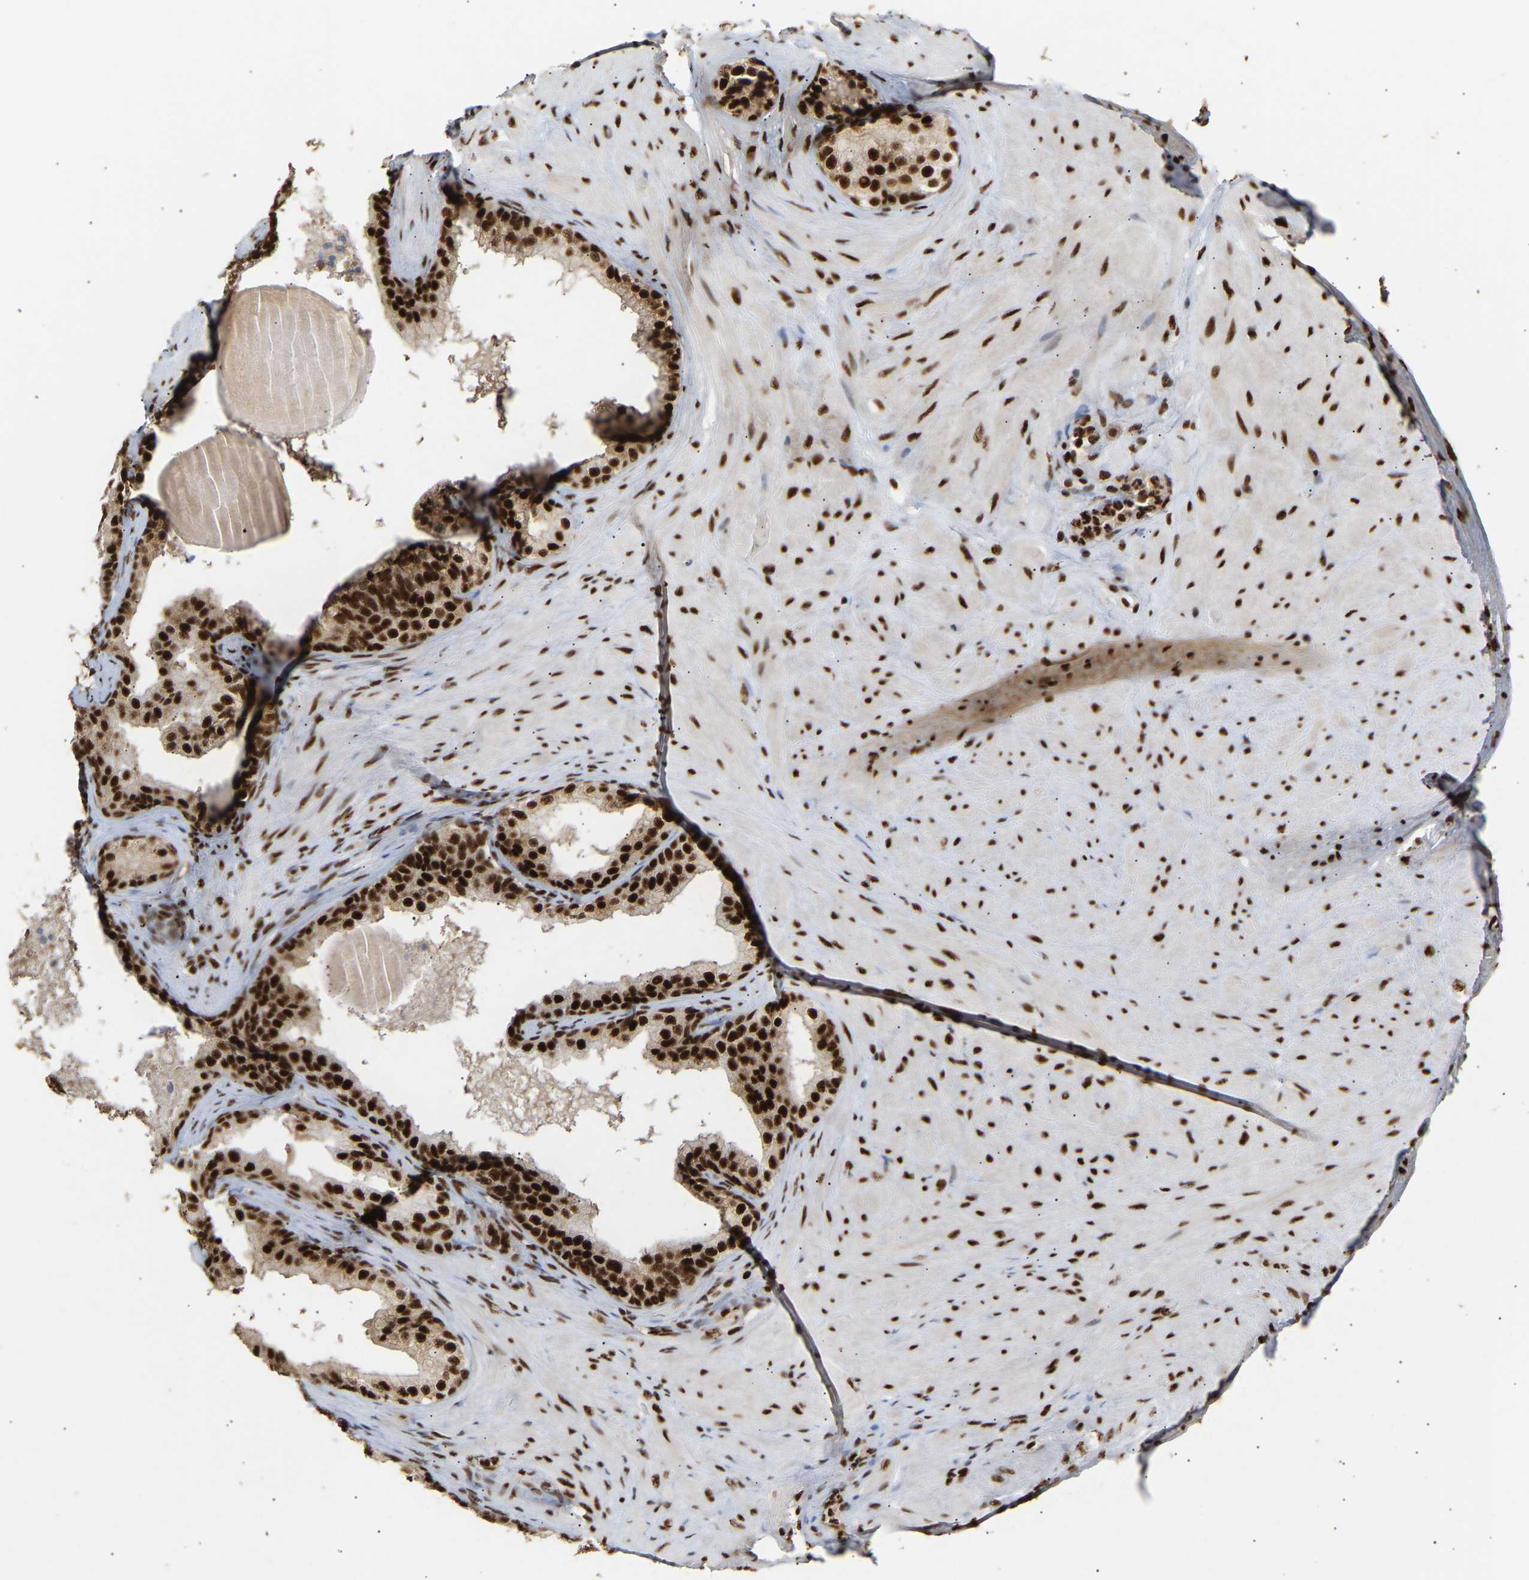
{"staining": {"intensity": "strong", "quantity": ">75%", "location": "nuclear"}, "tissue": "prostate cancer", "cell_type": "Tumor cells", "image_type": "cancer", "snomed": [{"axis": "morphology", "description": "Adenocarcinoma, Low grade"}, {"axis": "topography", "description": "Prostate"}], "caption": "DAB (3,3'-diaminobenzidine) immunohistochemical staining of prostate cancer shows strong nuclear protein staining in about >75% of tumor cells.", "gene": "ALYREF", "patient": {"sex": "male", "age": 69}}